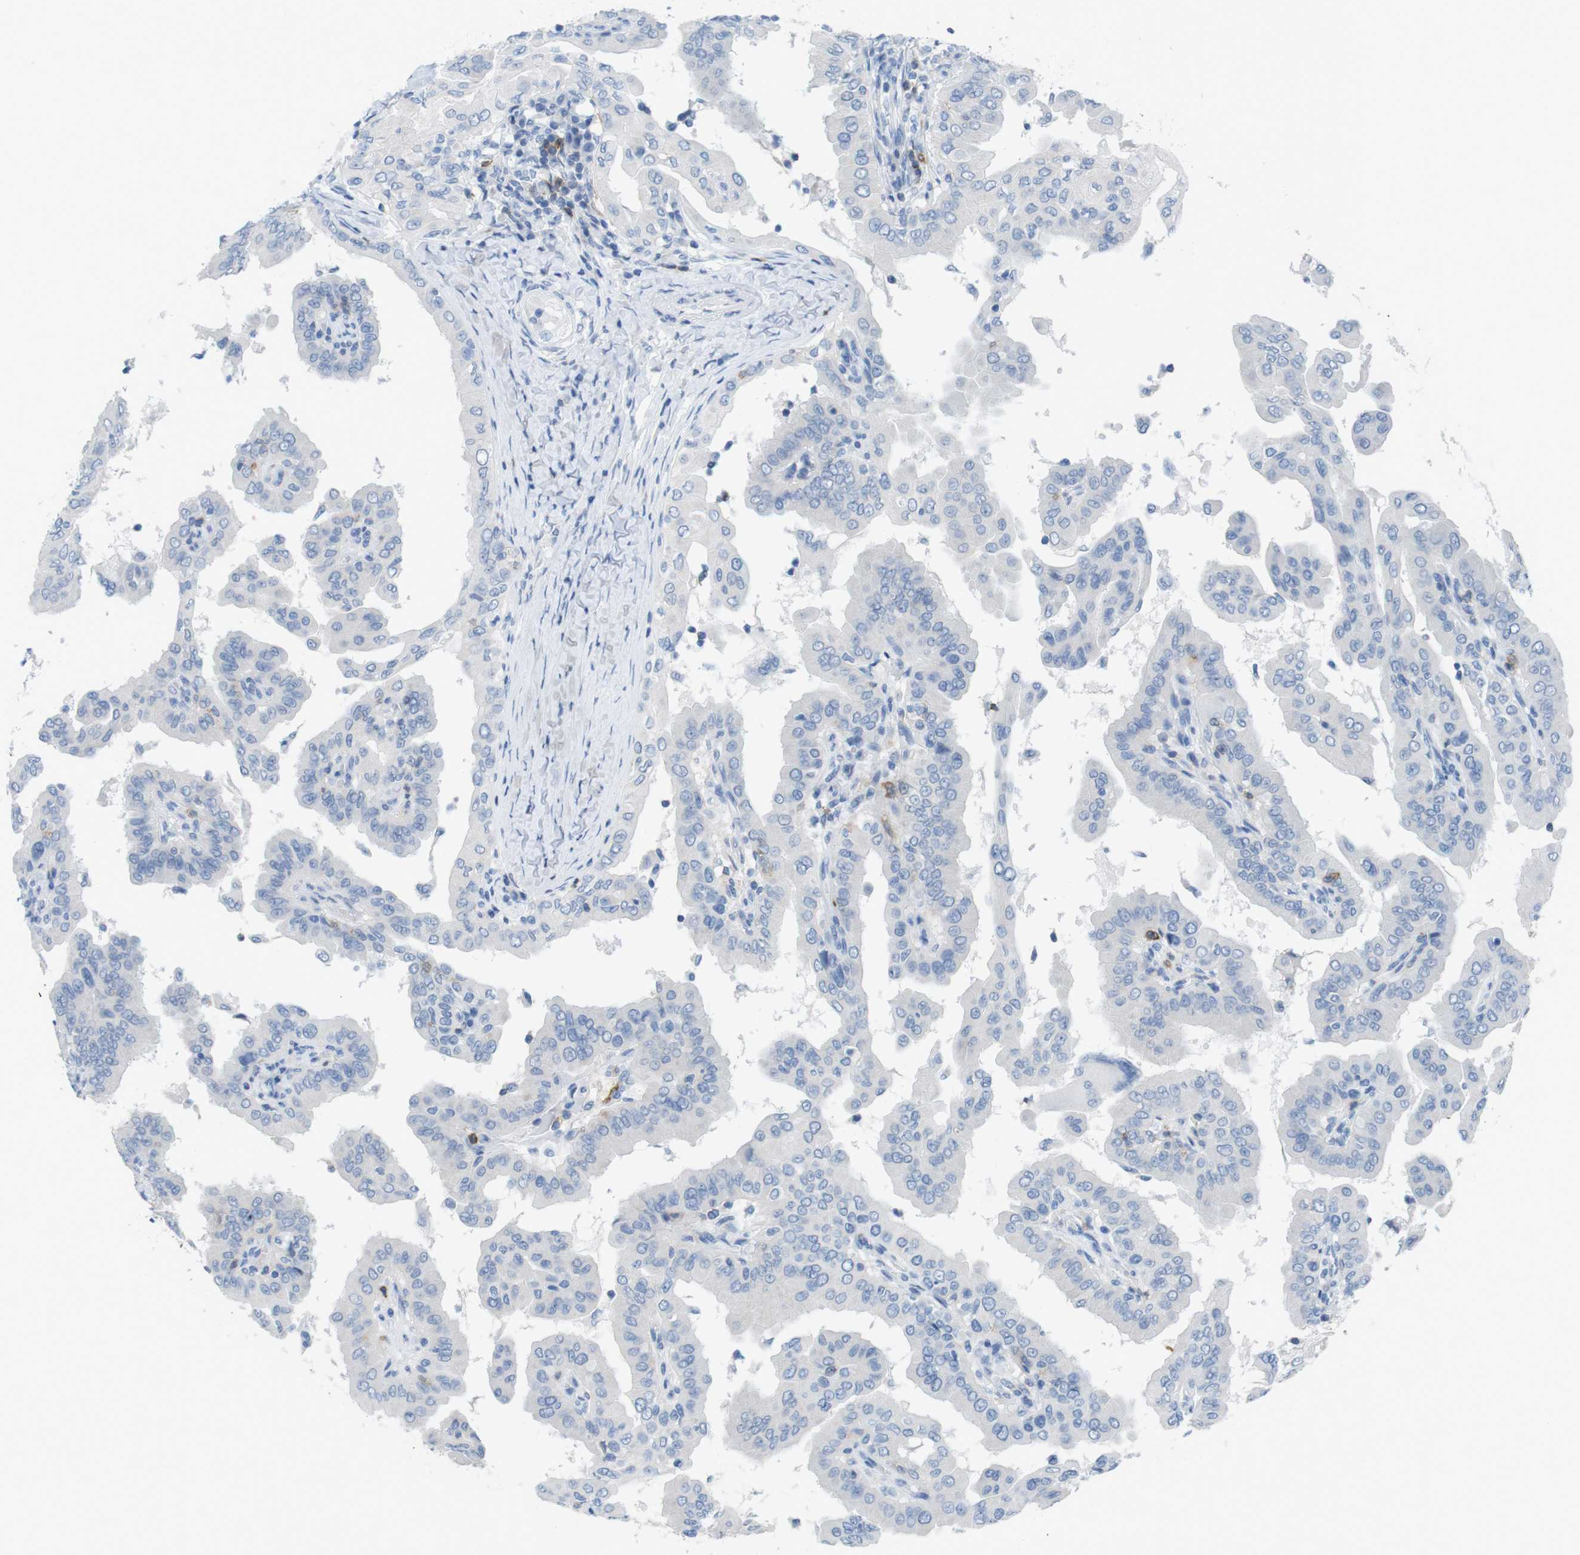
{"staining": {"intensity": "negative", "quantity": "none", "location": "none"}, "tissue": "thyroid cancer", "cell_type": "Tumor cells", "image_type": "cancer", "snomed": [{"axis": "morphology", "description": "Papillary adenocarcinoma, NOS"}, {"axis": "topography", "description": "Thyroid gland"}], "caption": "Human papillary adenocarcinoma (thyroid) stained for a protein using IHC exhibits no positivity in tumor cells.", "gene": "CD5", "patient": {"sex": "male", "age": 33}}